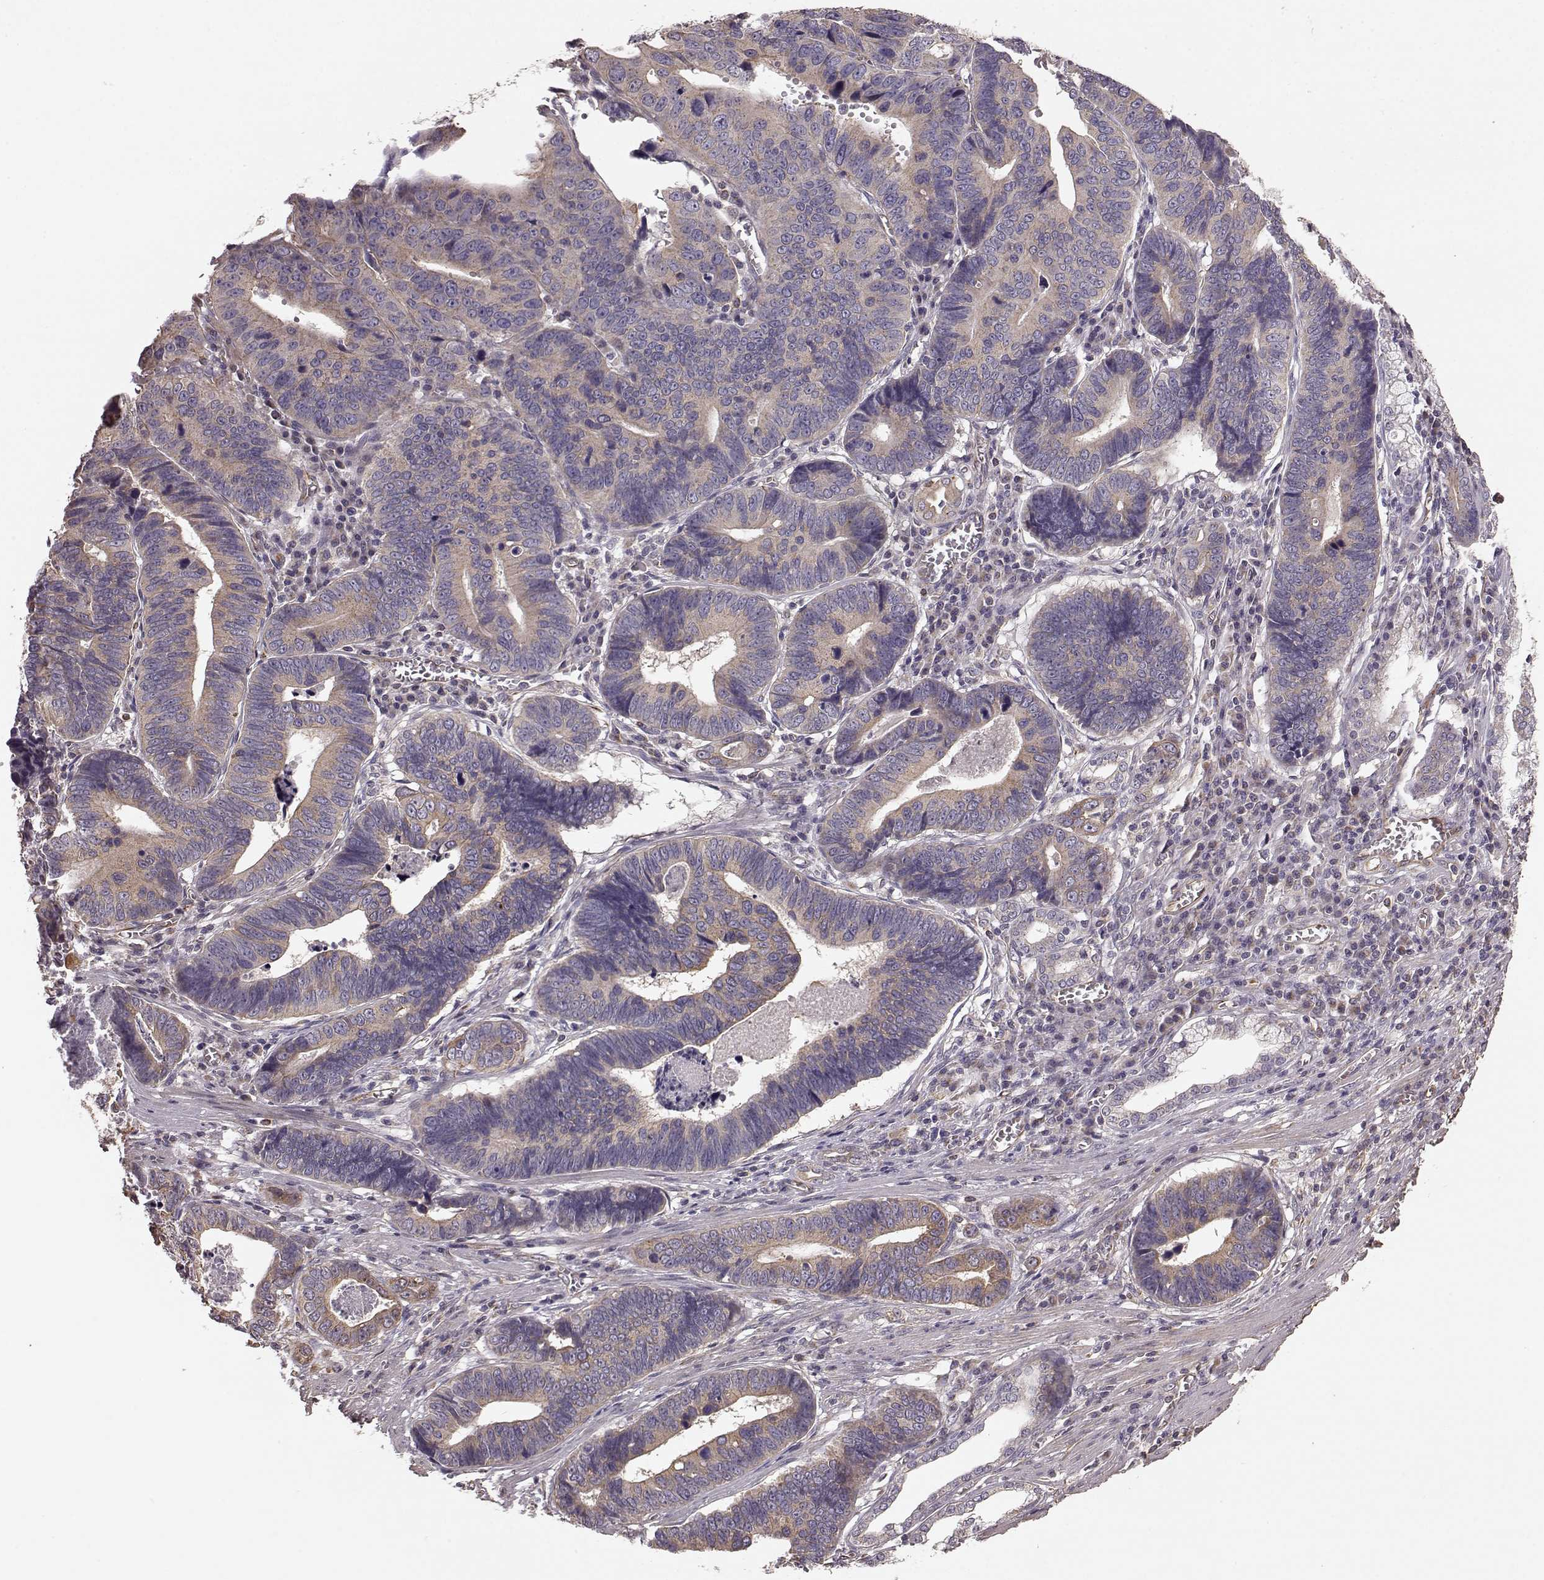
{"staining": {"intensity": "weak", "quantity": ">75%", "location": "cytoplasmic/membranous"}, "tissue": "stomach cancer", "cell_type": "Tumor cells", "image_type": "cancer", "snomed": [{"axis": "morphology", "description": "Adenocarcinoma, NOS"}, {"axis": "topography", "description": "Stomach"}], "caption": "Immunohistochemistry micrograph of human adenocarcinoma (stomach) stained for a protein (brown), which displays low levels of weak cytoplasmic/membranous staining in approximately >75% of tumor cells.", "gene": "NTF3", "patient": {"sex": "male", "age": 84}}